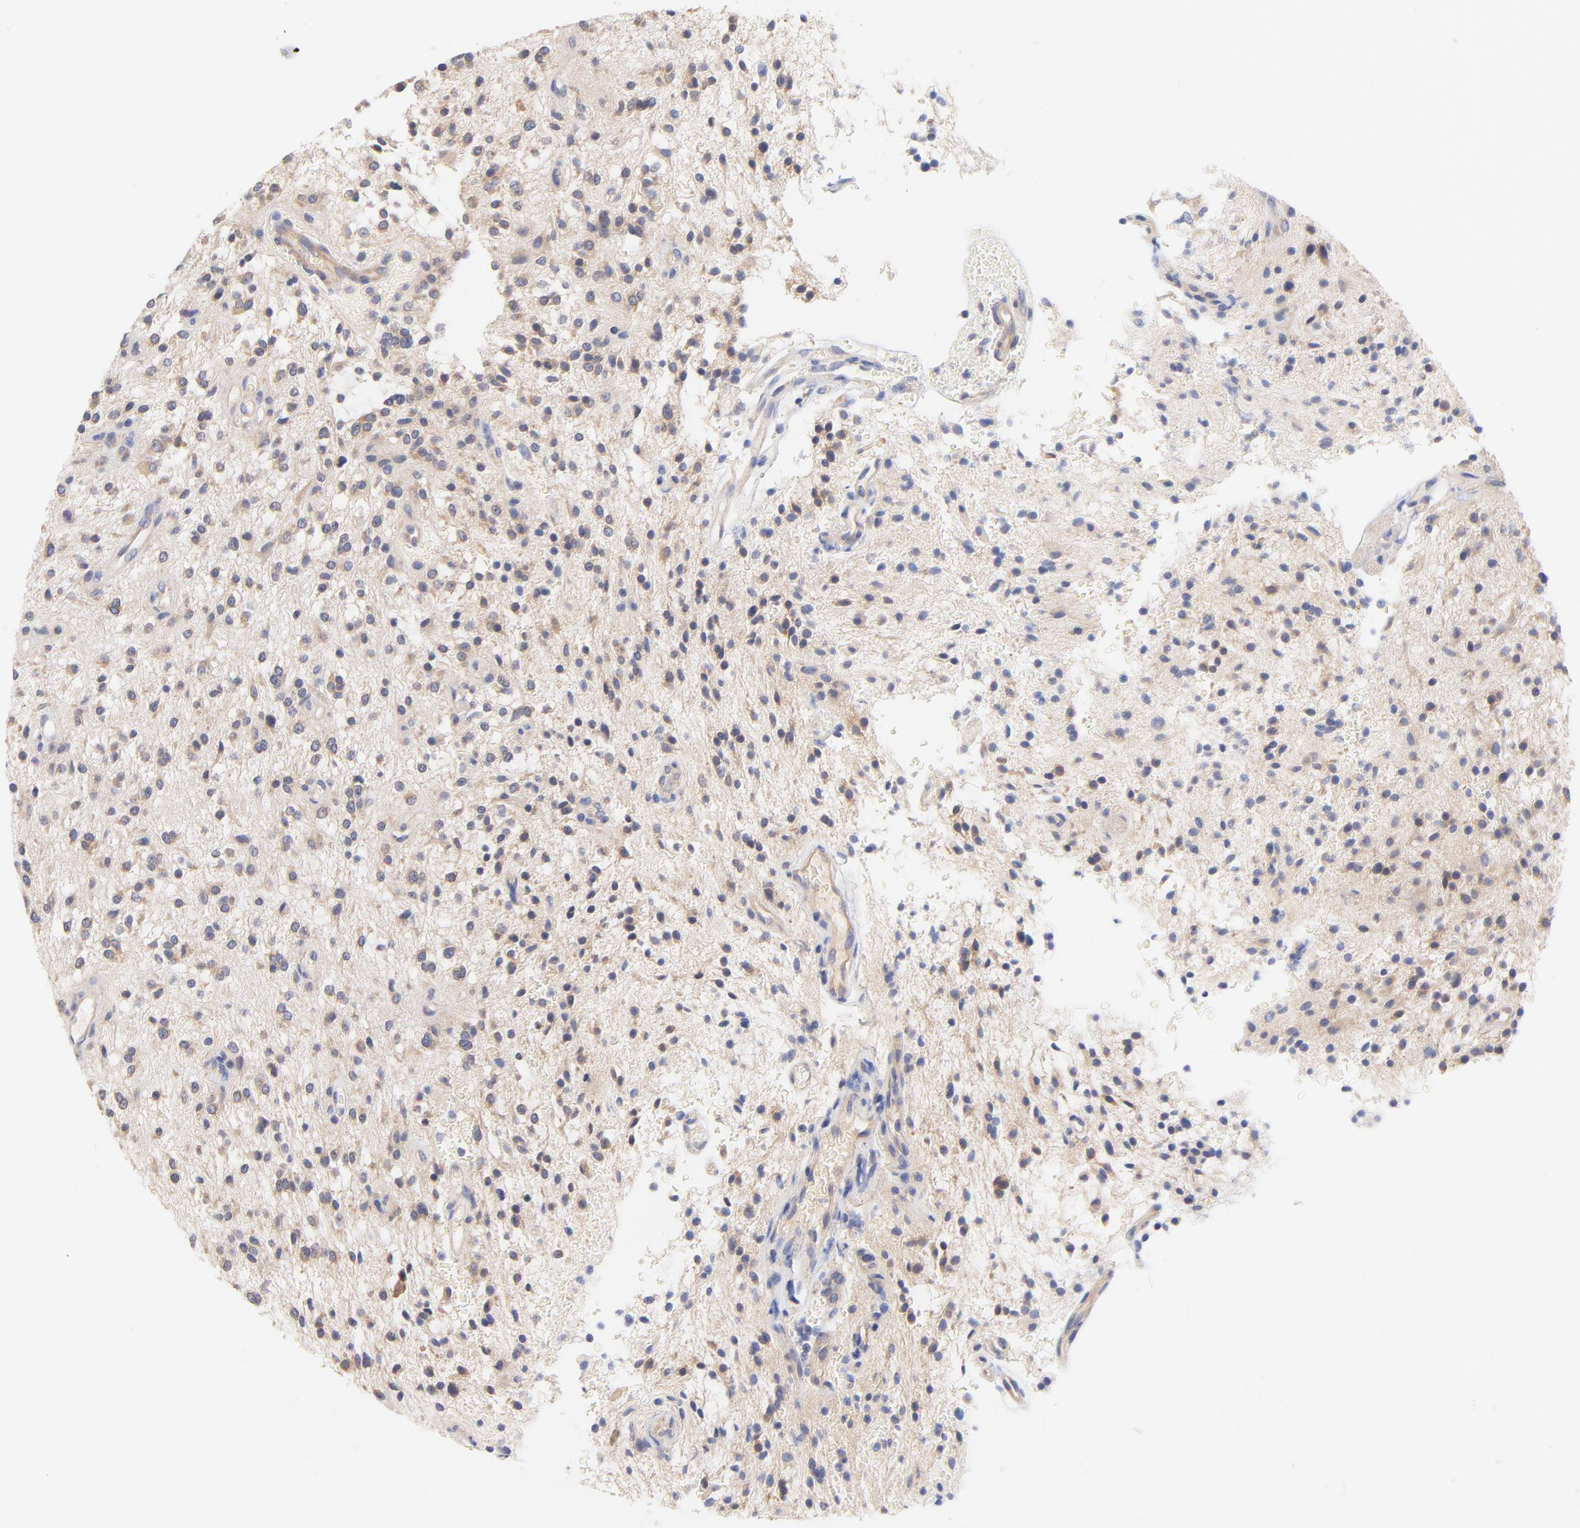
{"staining": {"intensity": "weak", "quantity": ">75%", "location": "cytoplasmic/membranous"}, "tissue": "glioma", "cell_type": "Tumor cells", "image_type": "cancer", "snomed": [{"axis": "morphology", "description": "Glioma, malignant, NOS"}, {"axis": "topography", "description": "Cerebellum"}], "caption": "A histopathology image showing weak cytoplasmic/membranous positivity in about >75% of tumor cells in glioma, as visualized by brown immunohistochemical staining.", "gene": "TNFRSF13C", "patient": {"sex": "female", "age": 10}}